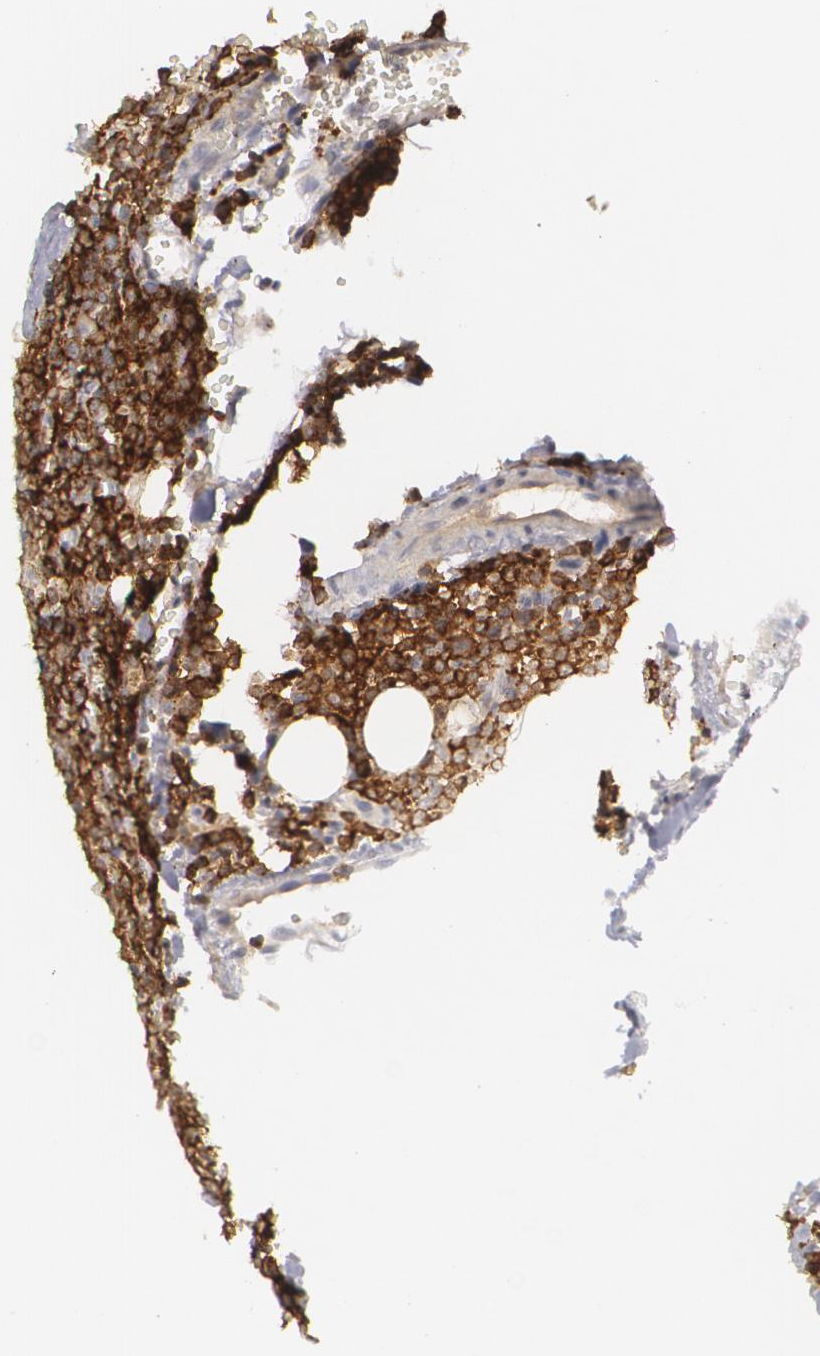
{"staining": {"intensity": "strong", "quantity": ">75%", "location": "cytoplasmic/membranous"}, "tissue": "lymphoma", "cell_type": "Tumor cells", "image_type": "cancer", "snomed": [{"axis": "morphology", "description": "Malignant lymphoma, non-Hodgkin's type, Low grade"}, {"axis": "topography", "description": "Lymph node"}], "caption": "Immunohistochemistry (DAB) staining of human malignant lymphoma, non-Hodgkin's type (low-grade) shows strong cytoplasmic/membranous protein positivity in approximately >75% of tumor cells.", "gene": "BIN1", "patient": {"sex": "male", "age": 50}}